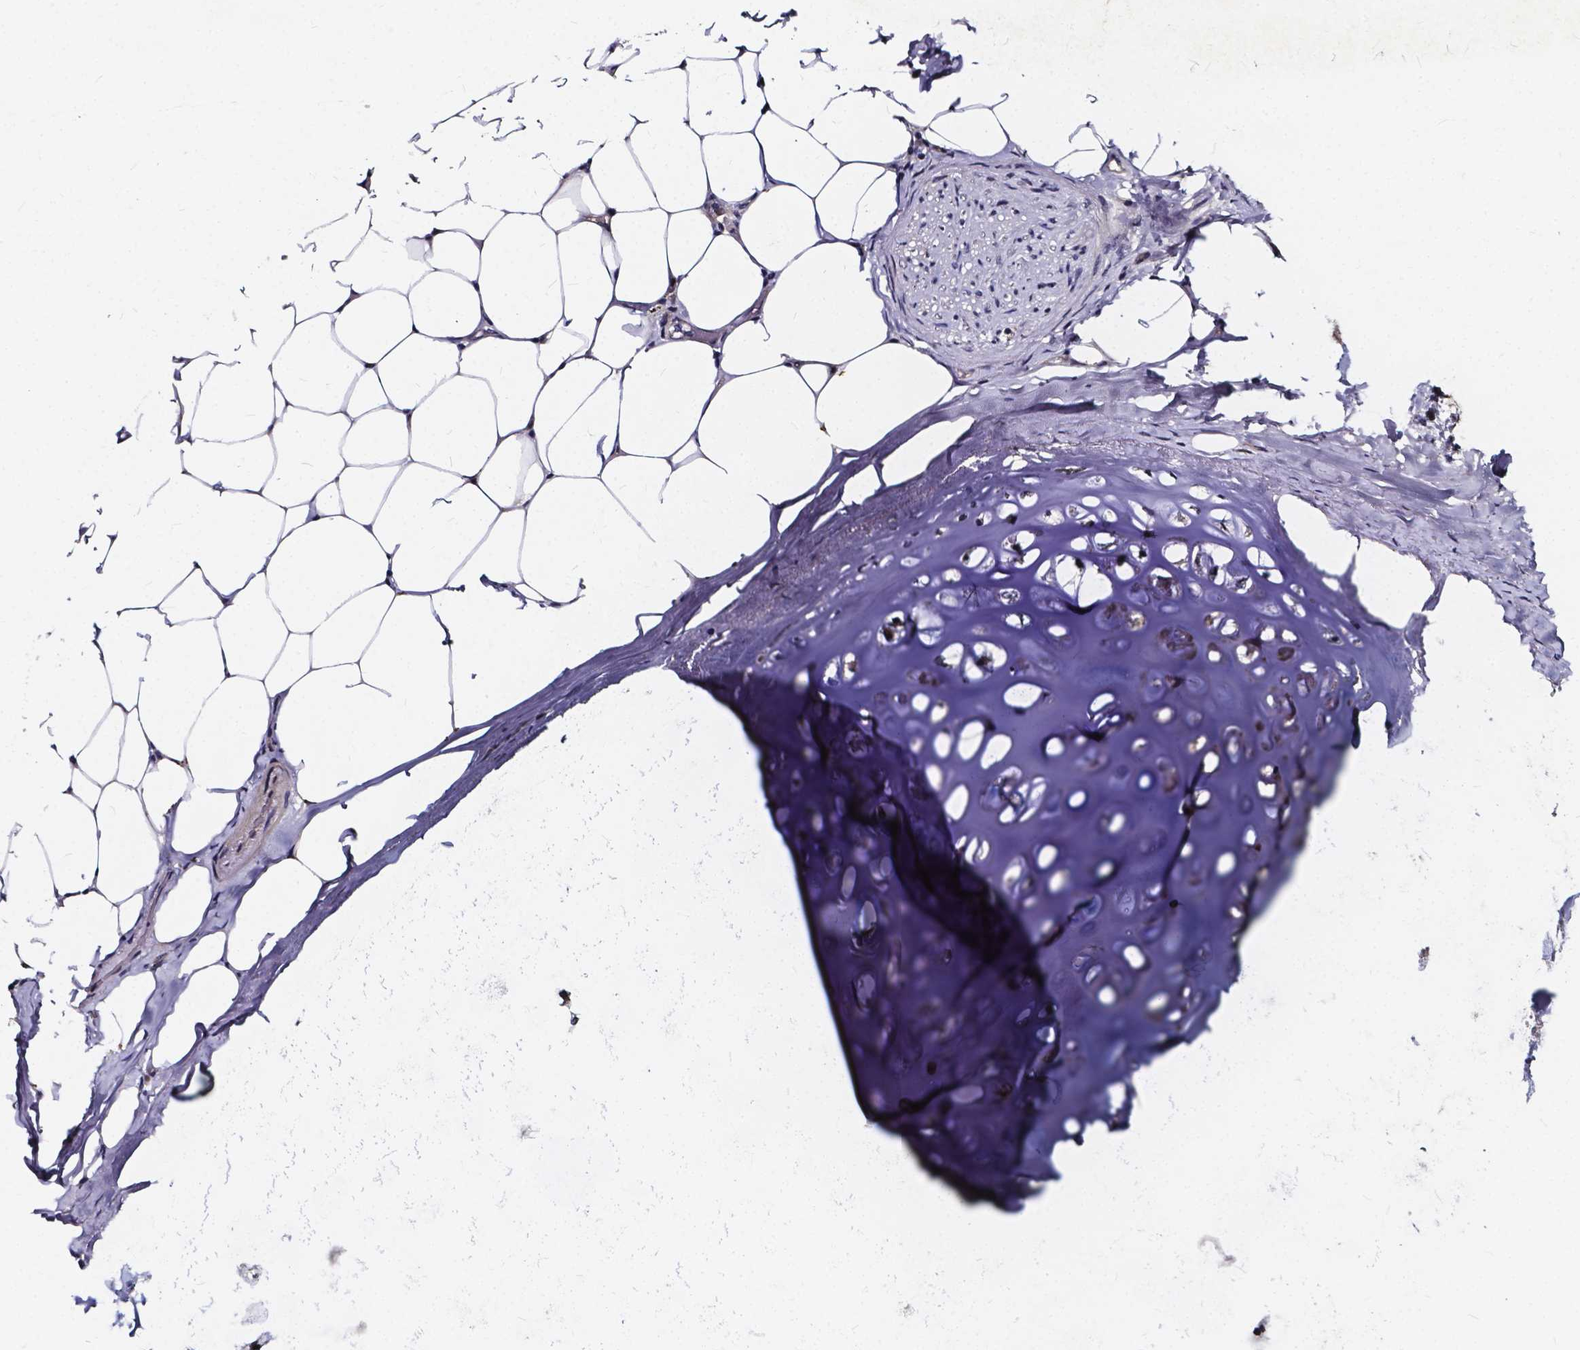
{"staining": {"intensity": "weak", "quantity": "25%-75%", "location": "cytoplasmic/membranous"}, "tissue": "adipose tissue", "cell_type": "Adipocytes", "image_type": "normal", "snomed": [{"axis": "morphology", "description": "Normal tissue, NOS"}, {"axis": "topography", "description": "Bronchus"}, {"axis": "topography", "description": "Lung"}], "caption": "IHC of normal adipose tissue shows low levels of weak cytoplasmic/membranous expression in approximately 25%-75% of adipocytes. (Stains: DAB (3,3'-diaminobenzidine) in brown, nuclei in blue, Microscopy: brightfield microscopy at high magnification).", "gene": "SOWAHA", "patient": {"sex": "female", "age": 57}}